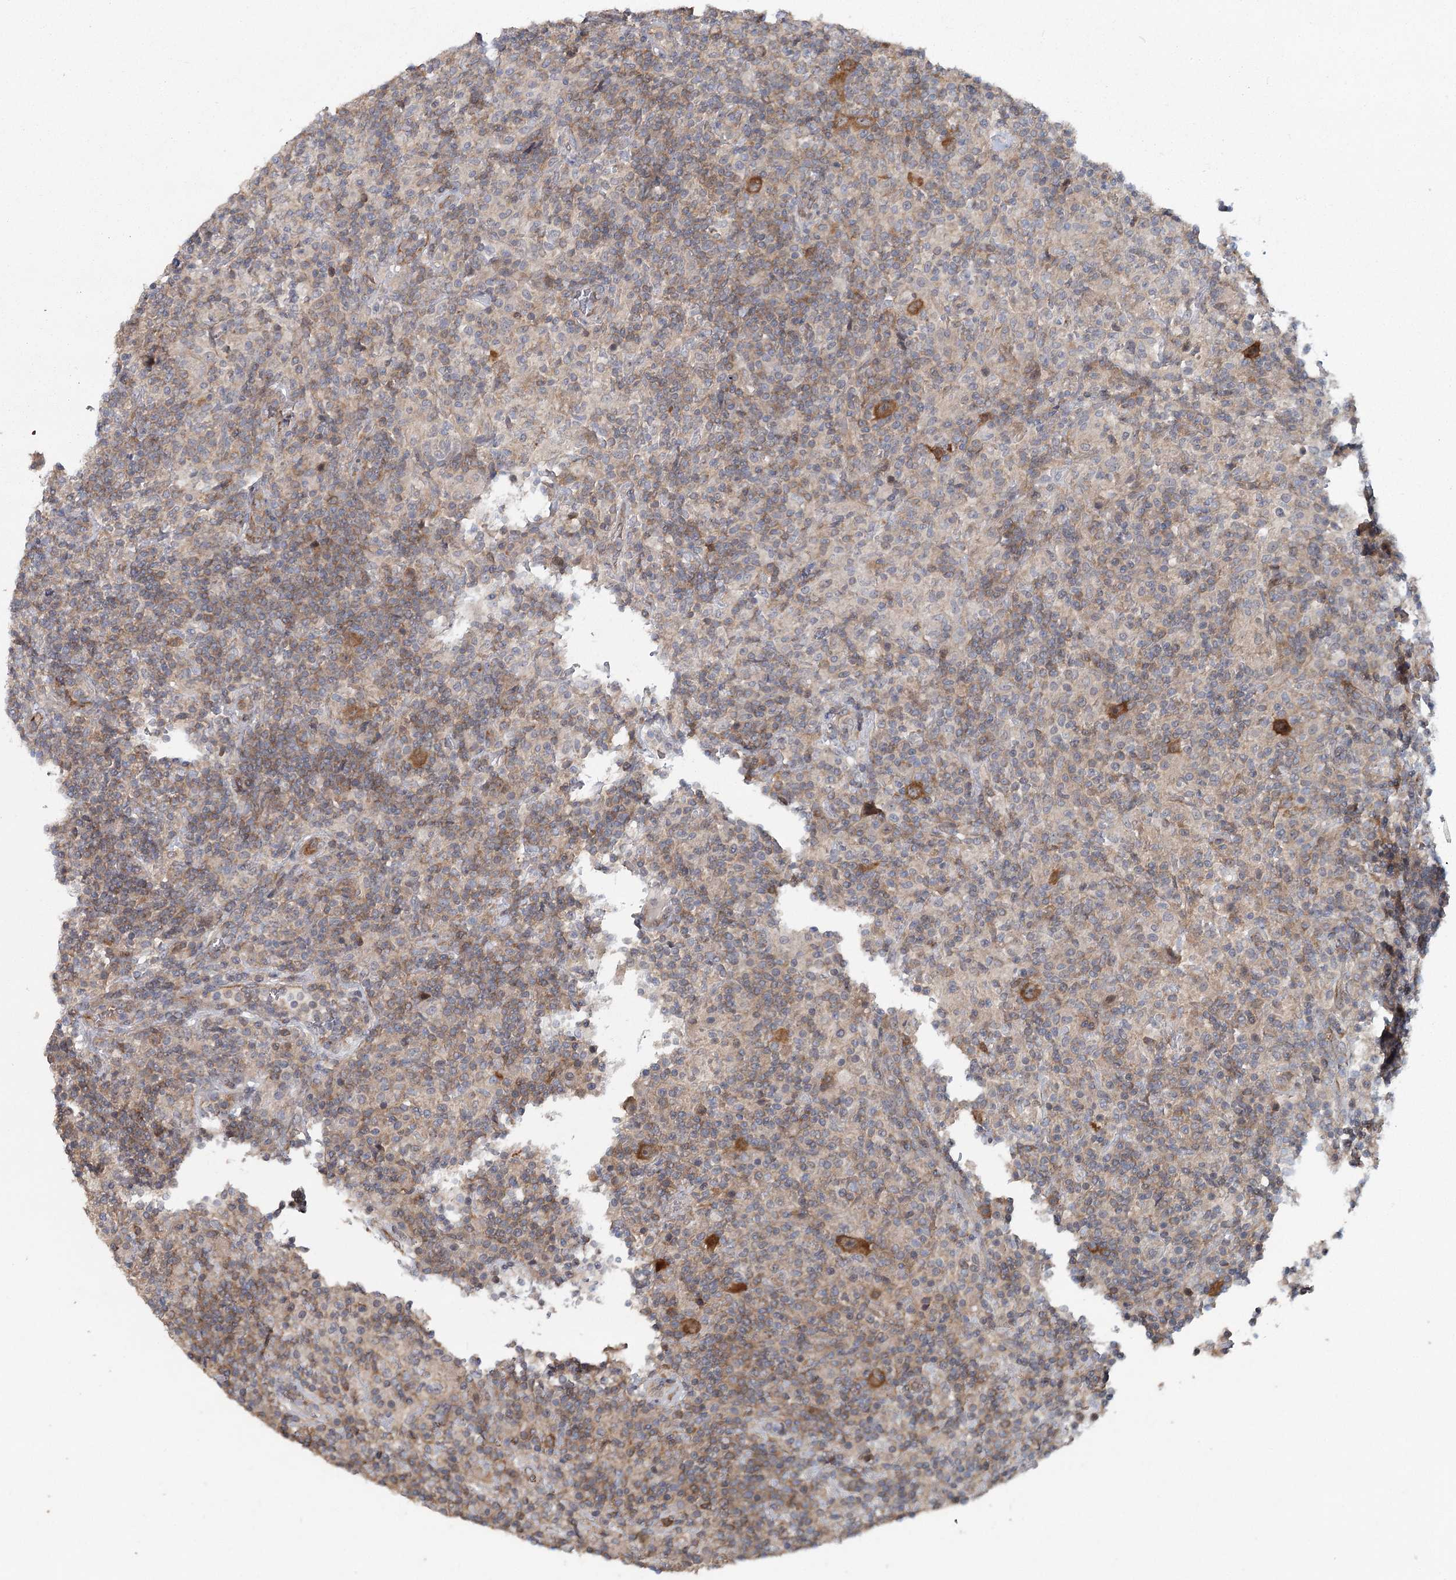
{"staining": {"intensity": "moderate", "quantity": ">75%", "location": "cytoplasmic/membranous"}, "tissue": "lymphoma", "cell_type": "Tumor cells", "image_type": "cancer", "snomed": [{"axis": "morphology", "description": "Hodgkin's disease, NOS"}, {"axis": "topography", "description": "Lymph node"}], "caption": "Protein staining of lymphoma tissue reveals moderate cytoplasmic/membranous expression in approximately >75% of tumor cells. The staining was performed using DAB (3,3'-diaminobenzidine) to visualize the protein expression in brown, while the nuclei were stained in blue with hematoxylin (Magnification: 20x).", "gene": "MAP3K13", "patient": {"sex": "male", "age": 70}}